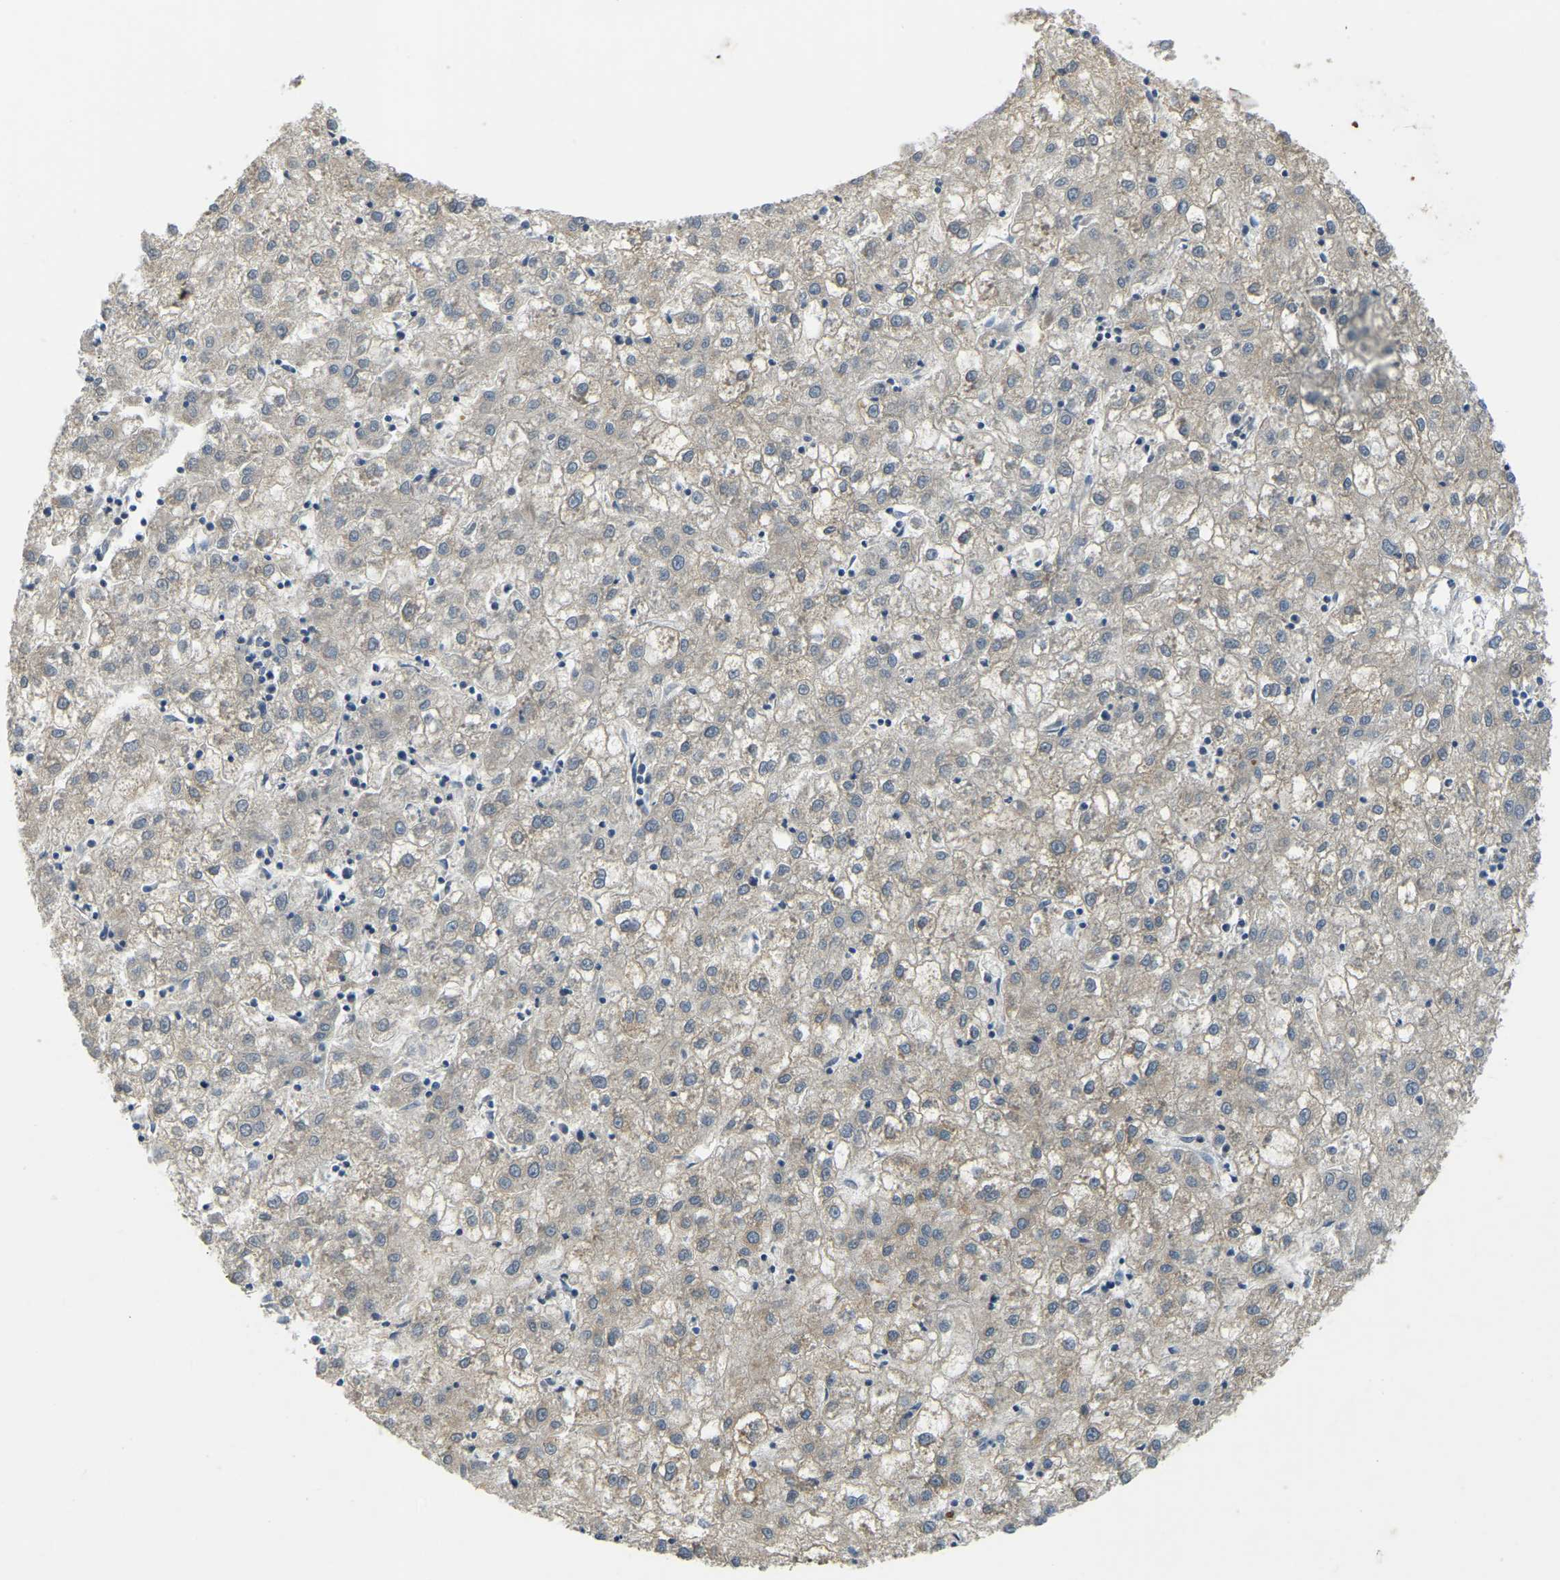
{"staining": {"intensity": "weak", "quantity": "<25%", "location": "cytoplasmic/membranous"}, "tissue": "liver cancer", "cell_type": "Tumor cells", "image_type": "cancer", "snomed": [{"axis": "morphology", "description": "Carcinoma, Hepatocellular, NOS"}, {"axis": "topography", "description": "Liver"}], "caption": "Tumor cells are negative for protein expression in human hepatocellular carcinoma (liver).", "gene": "AHNAK", "patient": {"sex": "male", "age": 72}}